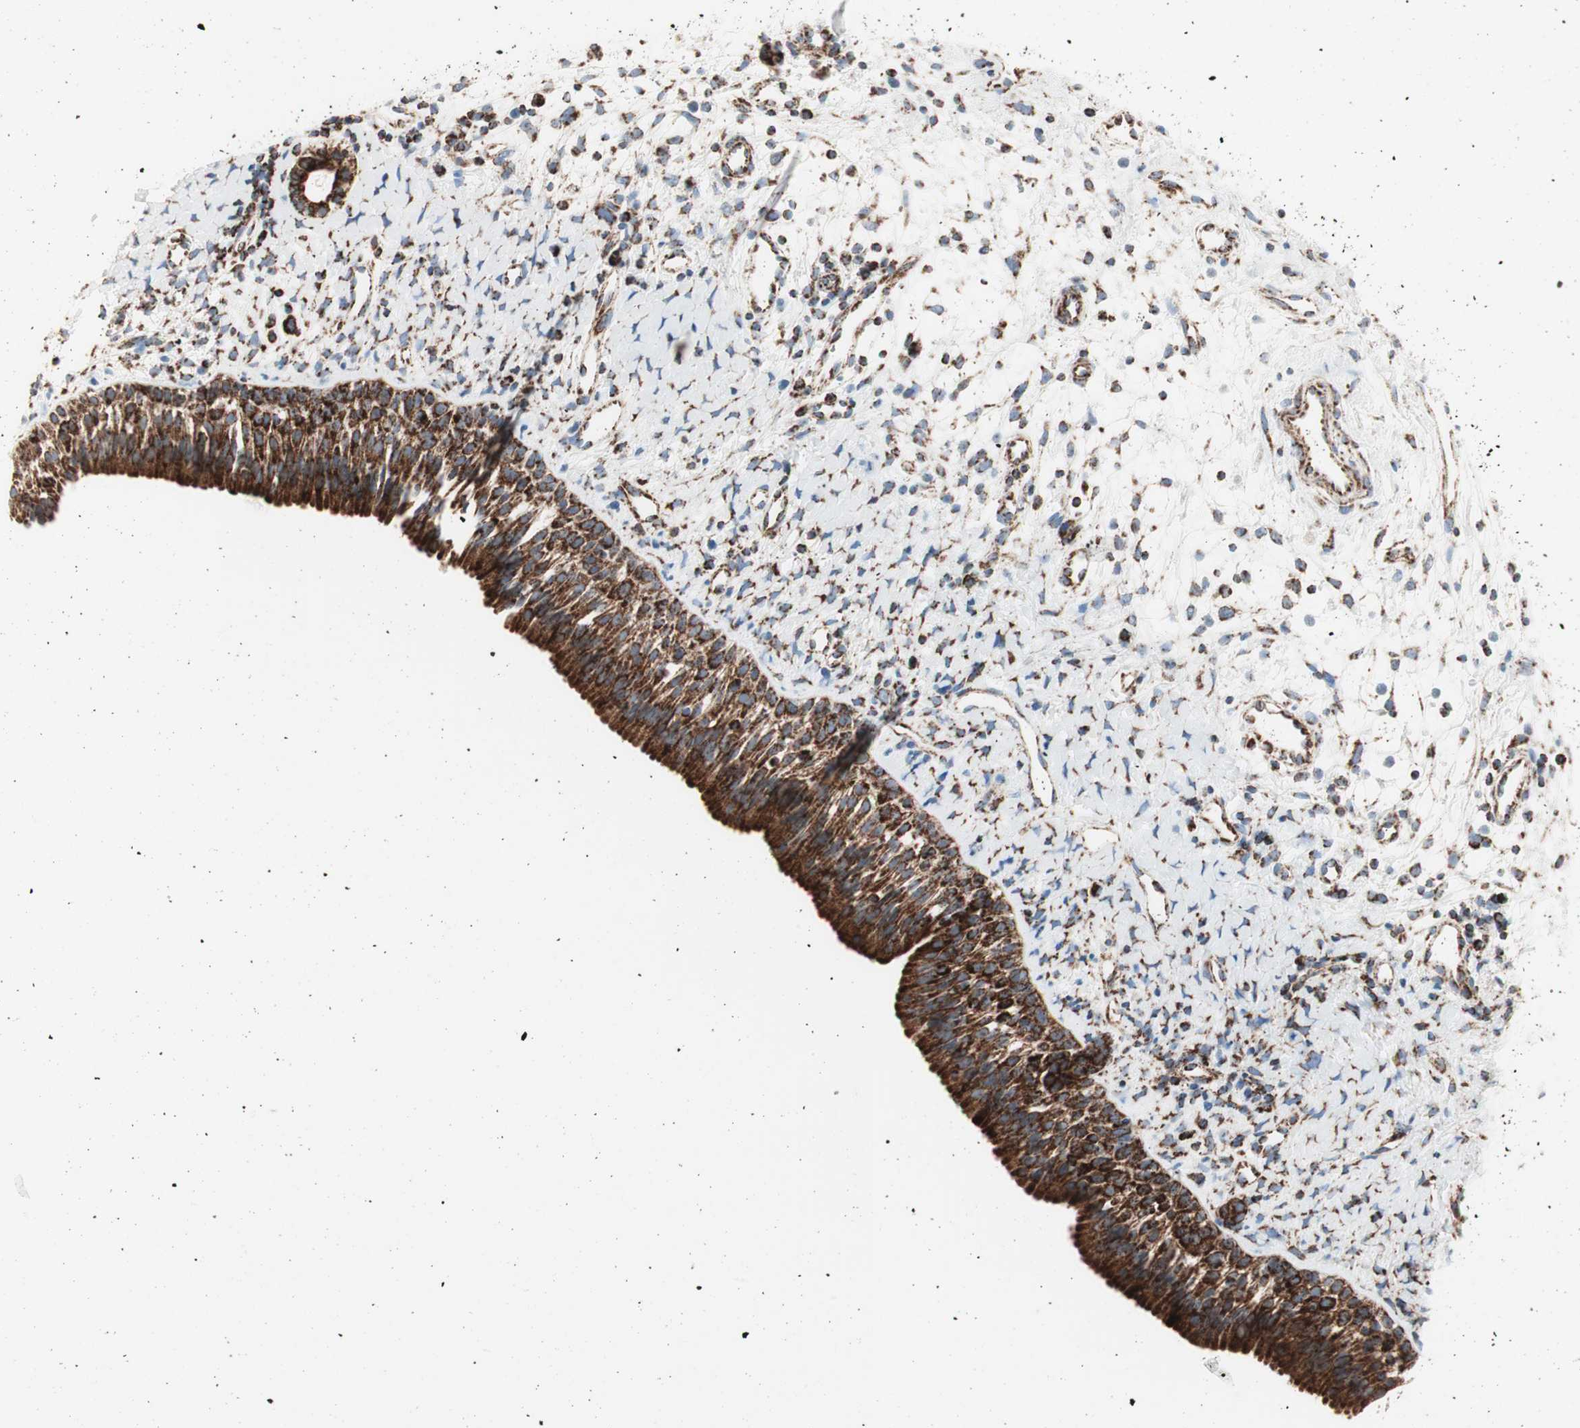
{"staining": {"intensity": "strong", "quantity": ">75%", "location": "cytoplasmic/membranous"}, "tissue": "nasopharynx", "cell_type": "Respiratory epithelial cells", "image_type": "normal", "snomed": [{"axis": "morphology", "description": "Normal tissue, NOS"}, {"axis": "topography", "description": "Nasopharynx"}], "caption": "A high amount of strong cytoplasmic/membranous positivity is seen in approximately >75% of respiratory epithelial cells in unremarkable nasopharynx. (Brightfield microscopy of DAB IHC at high magnification).", "gene": "TOMM20", "patient": {"sex": "male", "age": 22}}